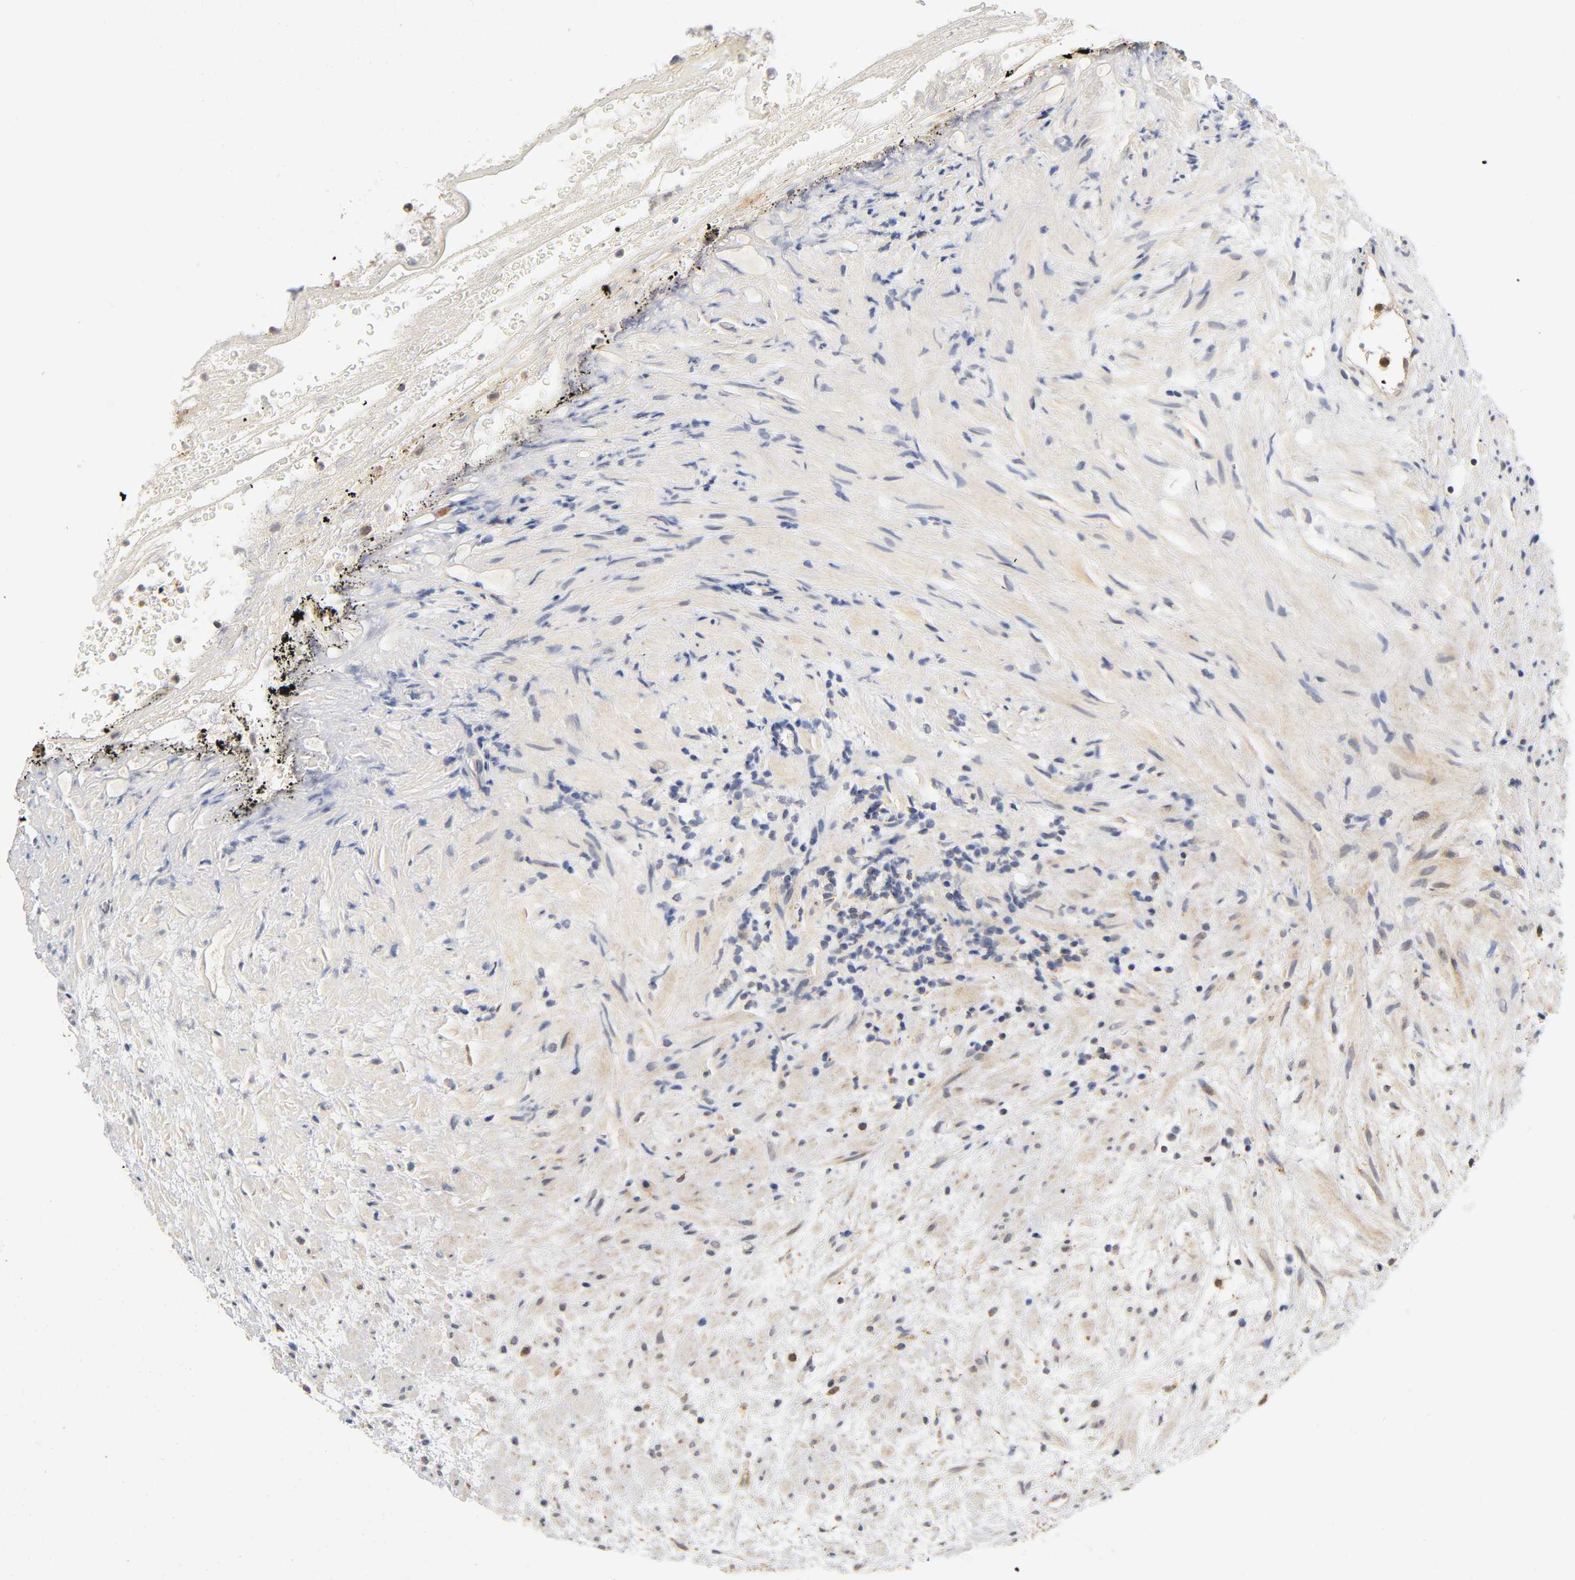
{"staining": {"intensity": "negative", "quantity": "none", "location": "none"}, "tissue": "prostate", "cell_type": "Glandular cells", "image_type": "normal", "snomed": [{"axis": "morphology", "description": "Normal tissue, NOS"}, {"axis": "topography", "description": "Prostate"}], "caption": "Glandular cells show no significant protein staining in benign prostate. (Brightfield microscopy of DAB IHC at high magnification).", "gene": "NRP1", "patient": {"sex": "male", "age": 76}}